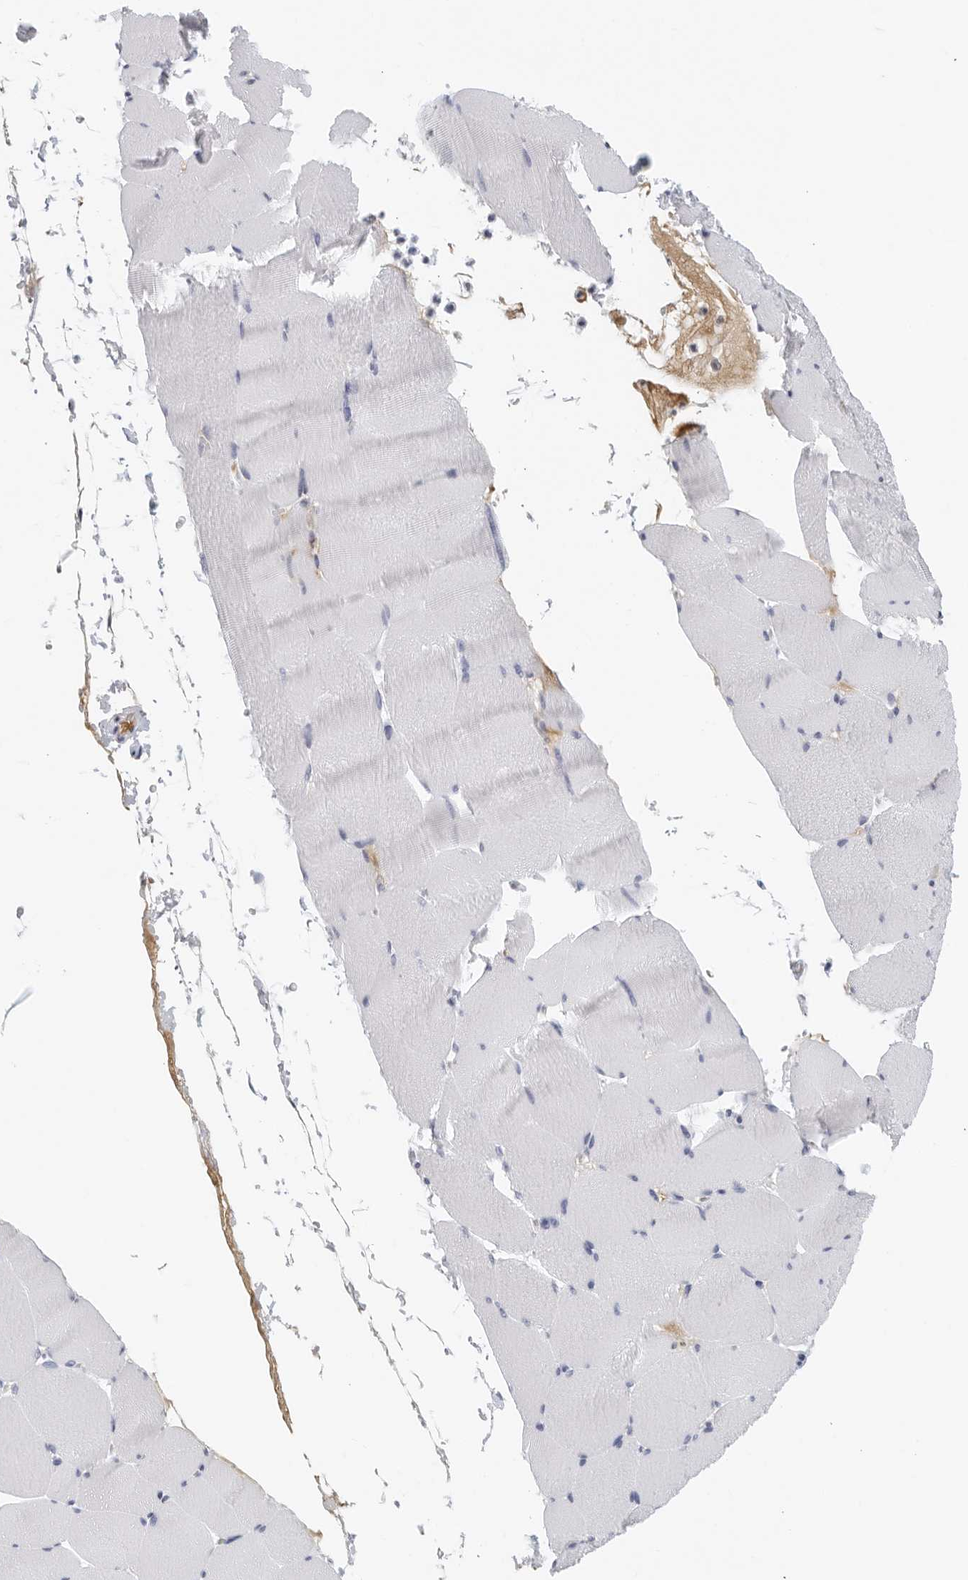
{"staining": {"intensity": "negative", "quantity": "none", "location": "none"}, "tissue": "skeletal muscle", "cell_type": "Myocytes", "image_type": "normal", "snomed": [{"axis": "morphology", "description": "Normal tissue, NOS"}, {"axis": "topography", "description": "Skeletal muscle"}], "caption": "Immunohistochemistry image of benign skeletal muscle stained for a protein (brown), which reveals no expression in myocytes. (Stains: DAB immunohistochemistry (IHC) with hematoxylin counter stain, Microscopy: brightfield microscopy at high magnification).", "gene": "FGG", "patient": {"sex": "male", "age": 62}}